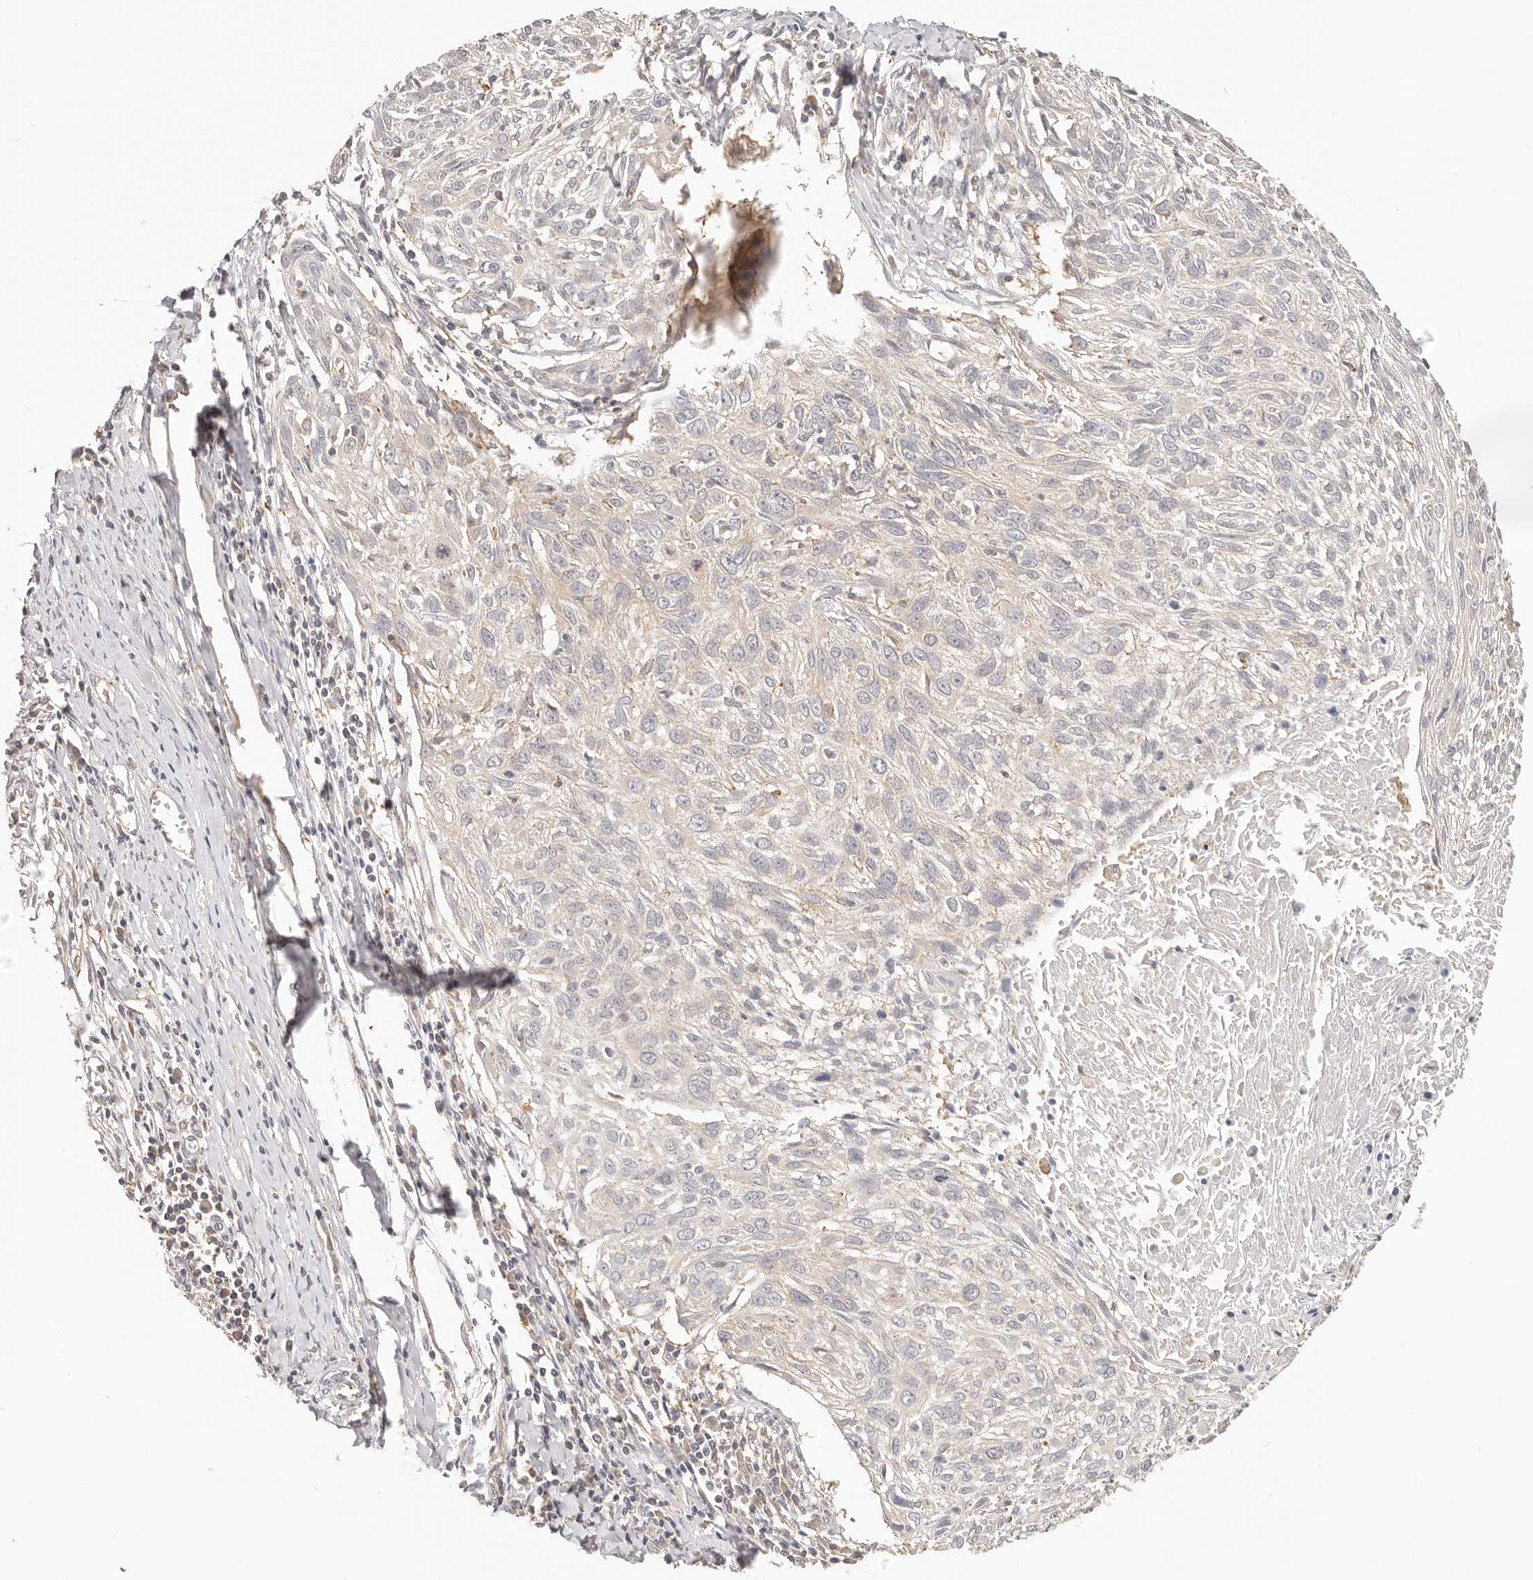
{"staining": {"intensity": "negative", "quantity": "none", "location": "none"}, "tissue": "cervical cancer", "cell_type": "Tumor cells", "image_type": "cancer", "snomed": [{"axis": "morphology", "description": "Squamous cell carcinoma, NOS"}, {"axis": "topography", "description": "Cervix"}], "caption": "Tumor cells show no significant expression in cervical cancer.", "gene": "DTNBP1", "patient": {"sex": "female", "age": 51}}